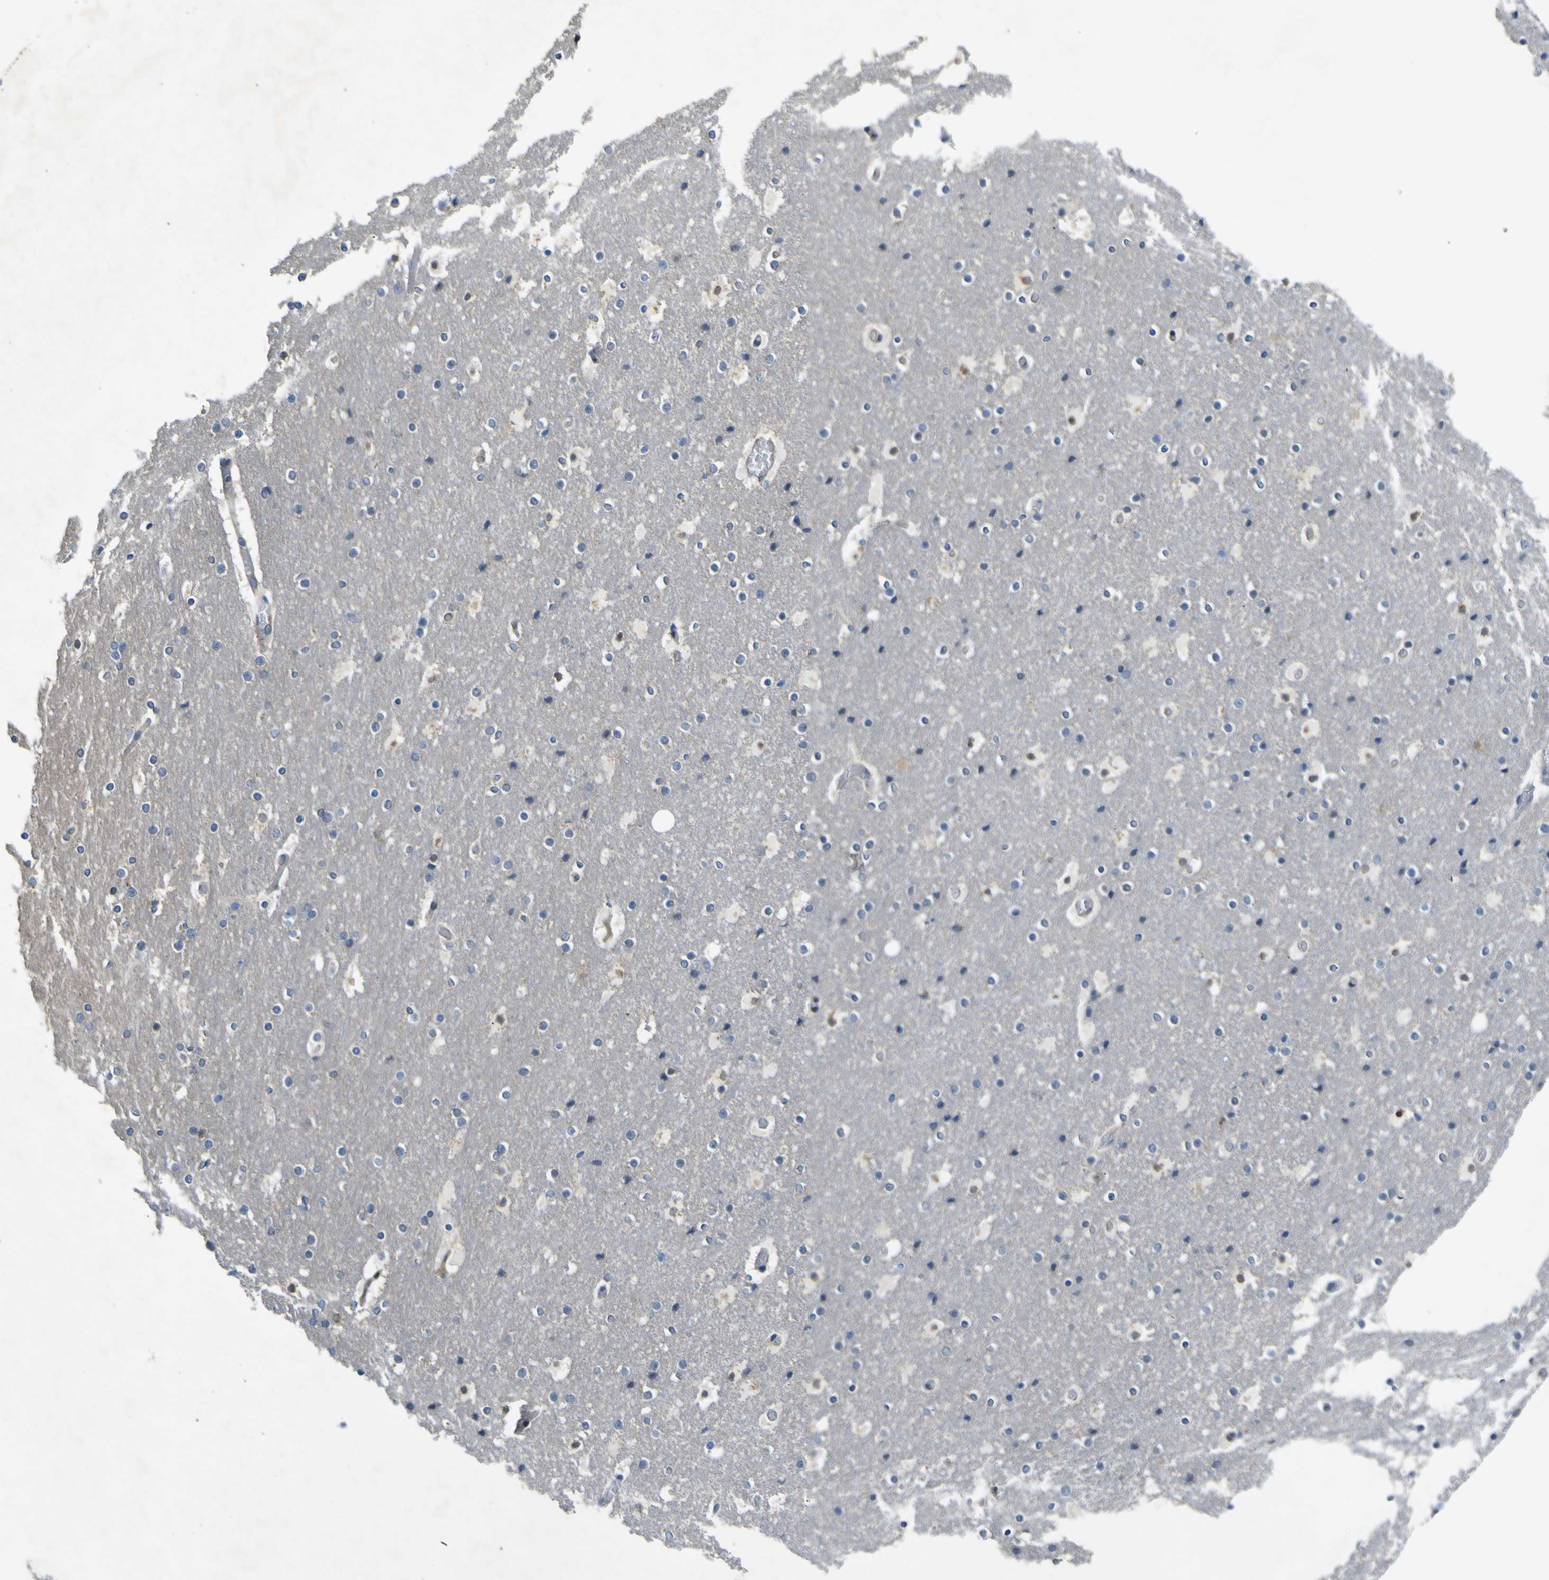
{"staining": {"intensity": "moderate", "quantity": ">75%", "location": "cytoplasmic/membranous"}, "tissue": "cerebral cortex", "cell_type": "Endothelial cells", "image_type": "normal", "snomed": [{"axis": "morphology", "description": "Normal tissue, NOS"}, {"axis": "topography", "description": "Cerebral cortex"}], "caption": "This micrograph reveals IHC staining of unremarkable human cerebral cortex, with medium moderate cytoplasmic/membranous positivity in about >75% of endothelial cells.", "gene": "LDLR", "patient": {"sex": "male", "age": 57}}